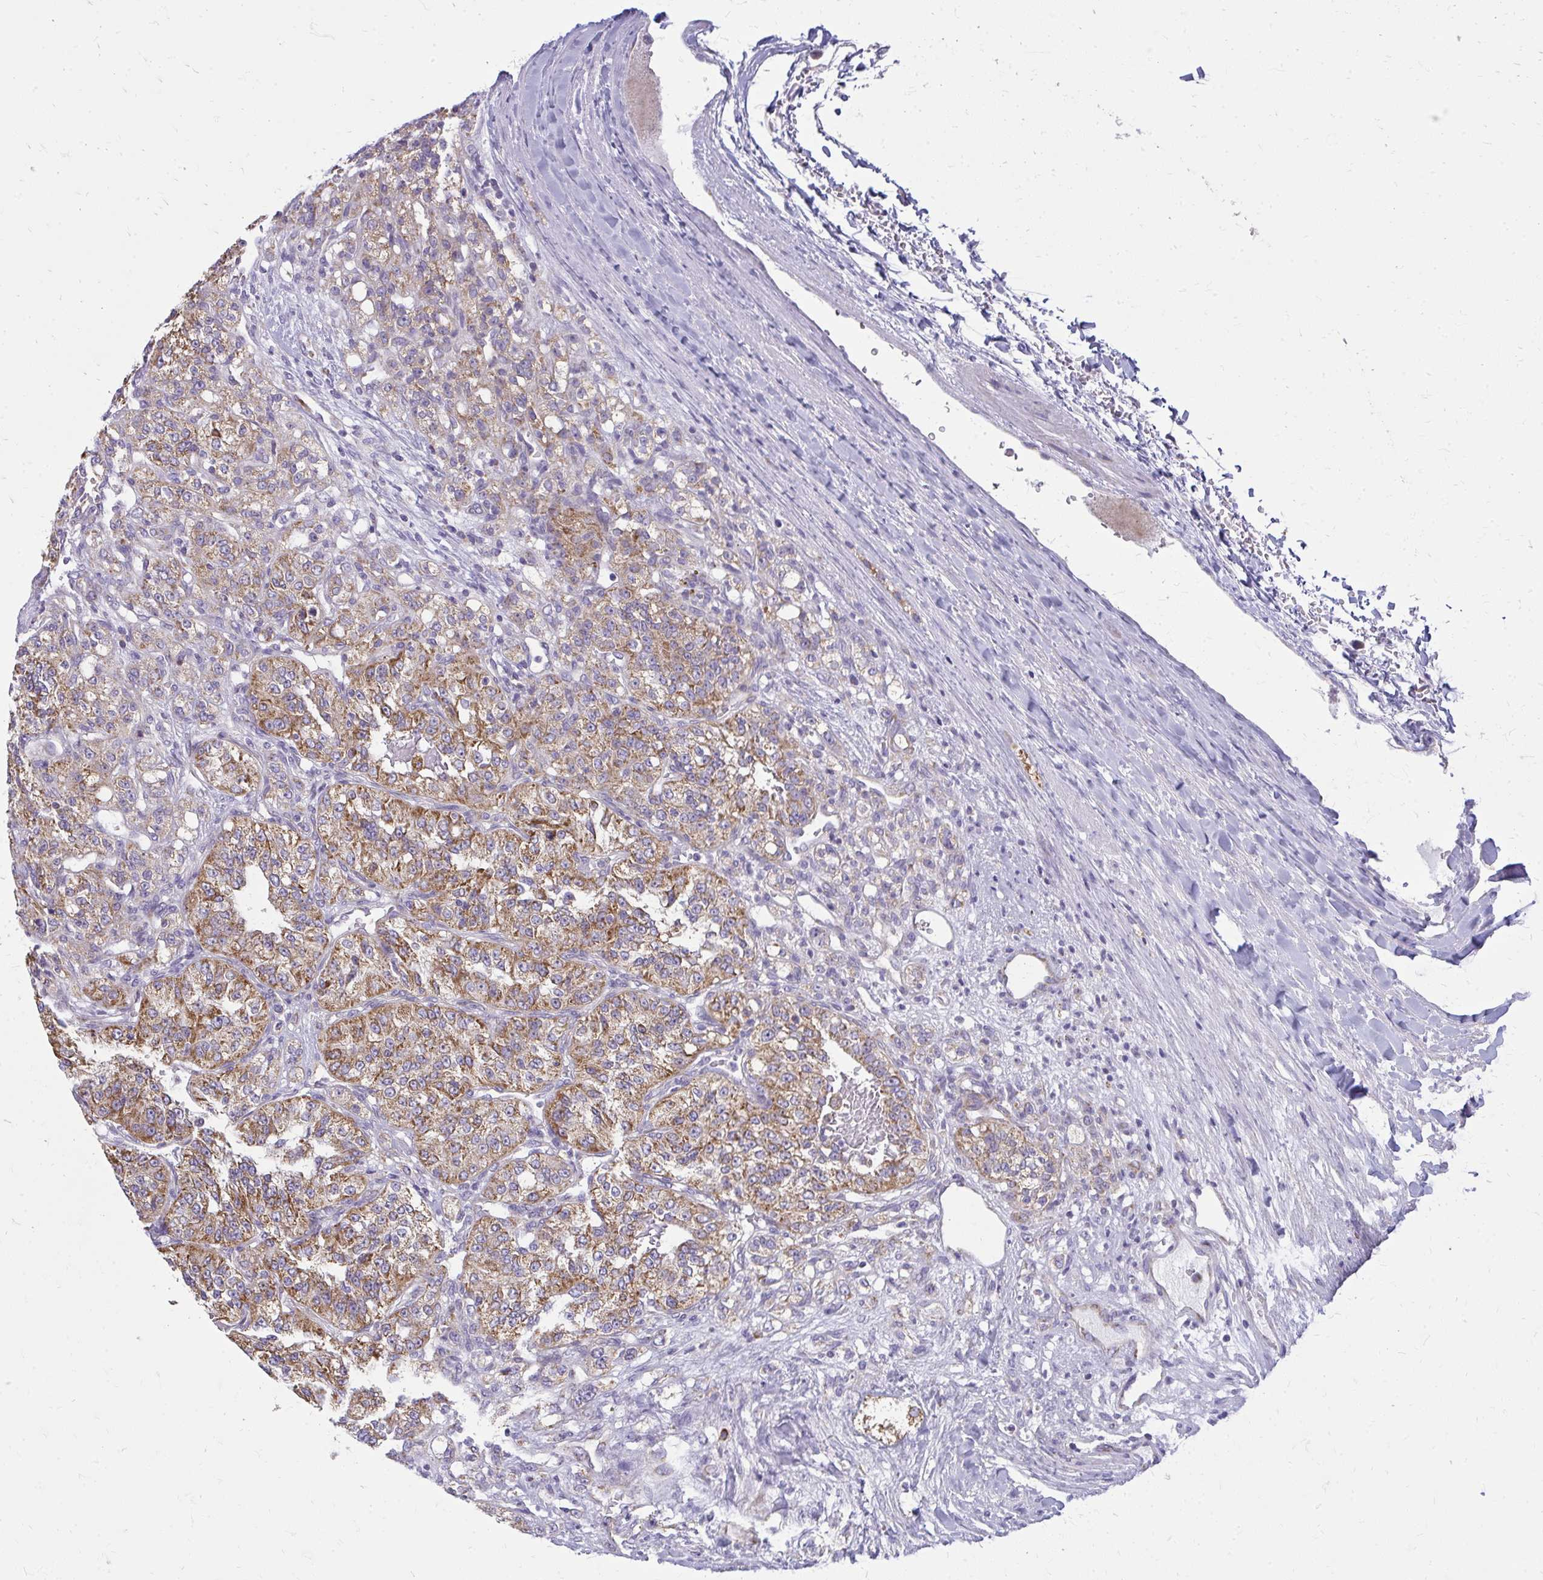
{"staining": {"intensity": "moderate", "quantity": ">75%", "location": "cytoplasmic/membranous"}, "tissue": "renal cancer", "cell_type": "Tumor cells", "image_type": "cancer", "snomed": [{"axis": "morphology", "description": "Adenocarcinoma, NOS"}, {"axis": "topography", "description": "Kidney"}], "caption": "IHC of human renal cancer (adenocarcinoma) demonstrates medium levels of moderate cytoplasmic/membranous expression in approximately >75% of tumor cells.", "gene": "IFIT1", "patient": {"sex": "female", "age": 63}}